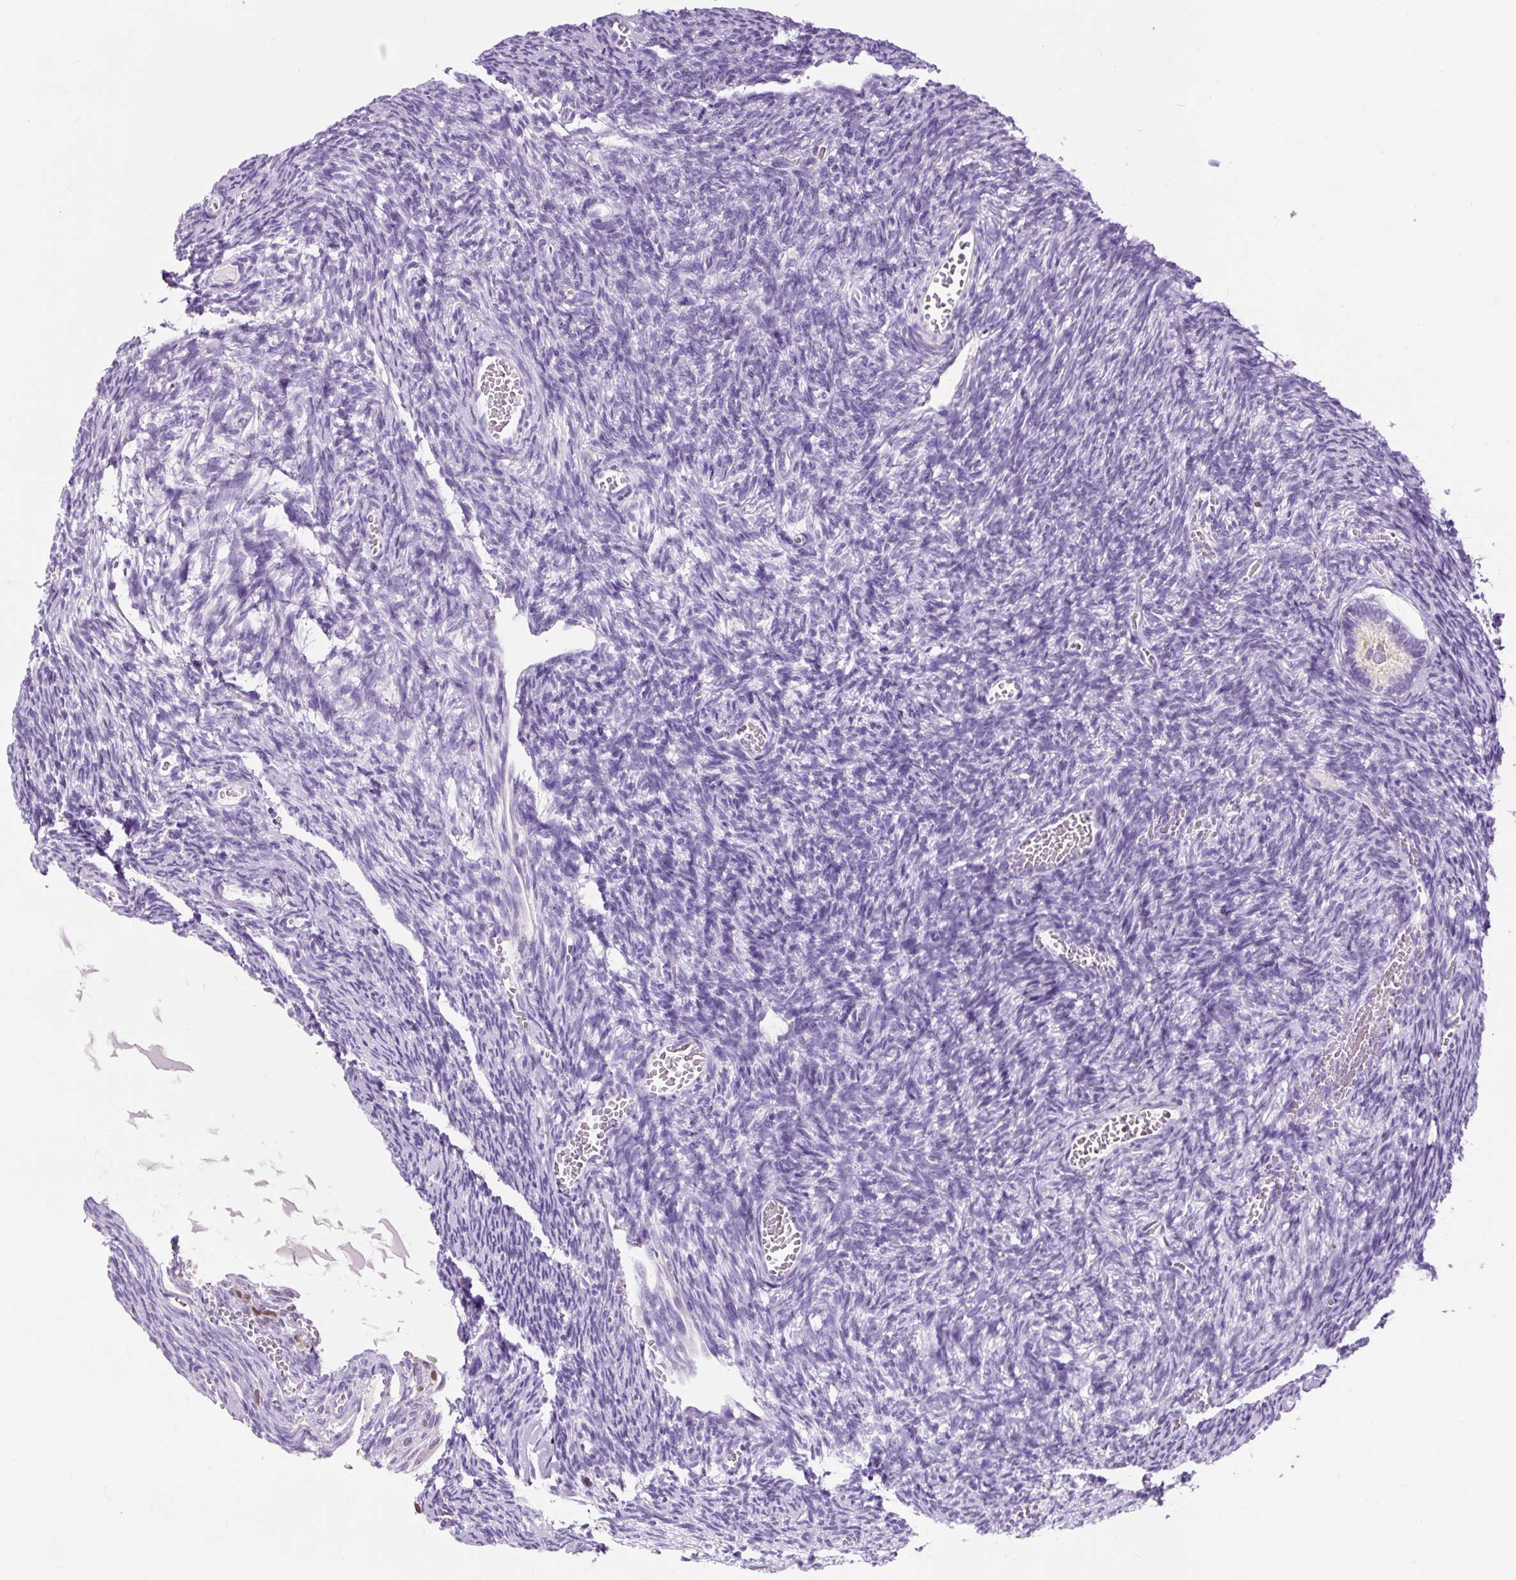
{"staining": {"intensity": "negative", "quantity": "none", "location": "none"}, "tissue": "ovary", "cell_type": "Follicle cells", "image_type": "normal", "snomed": [{"axis": "morphology", "description": "Normal tissue, NOS"}, {"axis": "topography", "description": "Ovary"}], "caption": "The micrograph shows no significant positivity in follicle cells of ovary.", "gene": "OR10A7", "patient": {"sex": "female", "age": 39}}